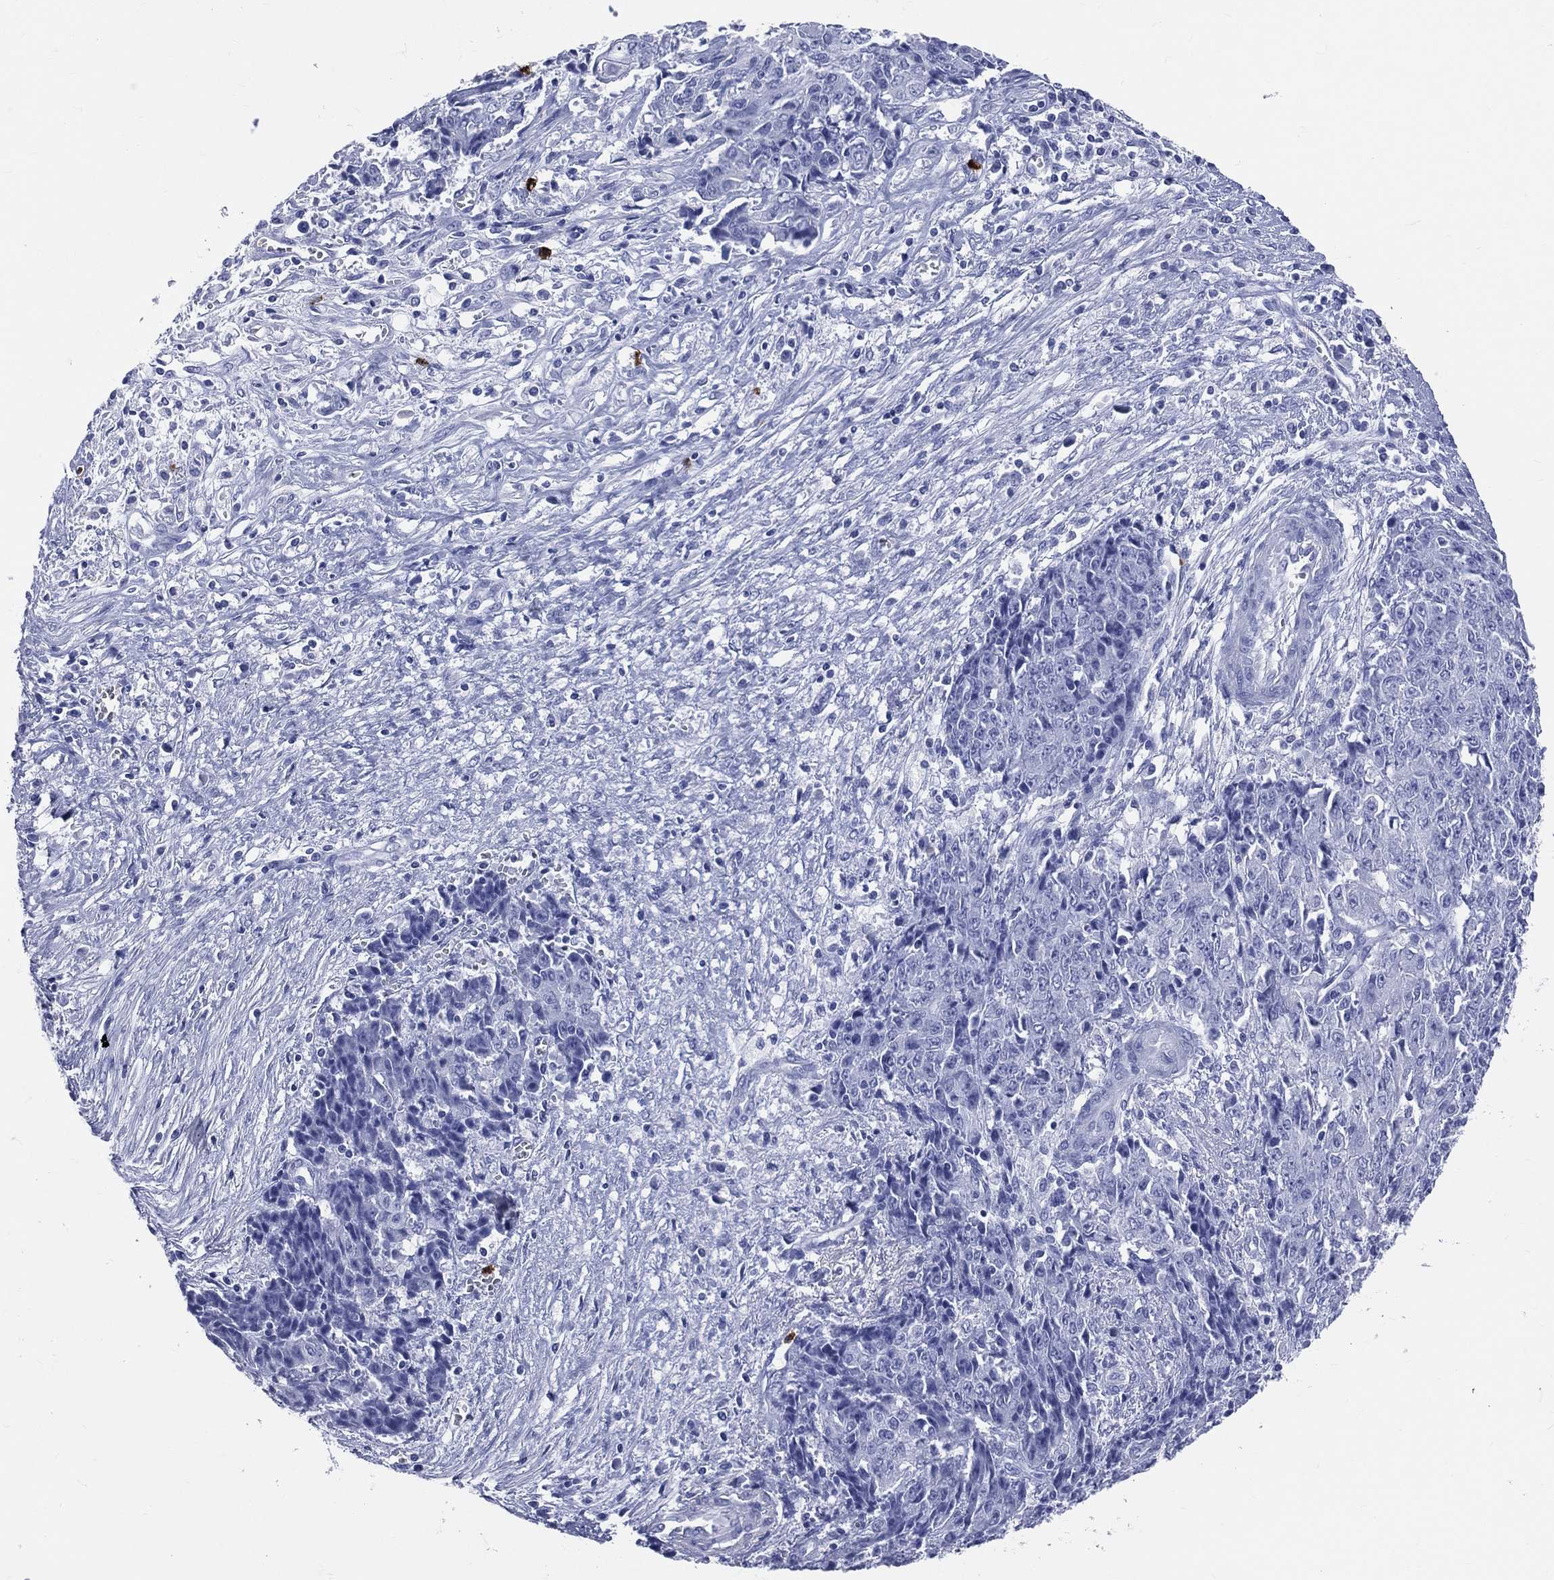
{"staining": {"intensity": "negative", "quantity": "none", "location": "none"}, "tissue": "ovarian cancer", "cell_type": "Tumor cells", "image_type": "cancer", "snomed": [{"axis": "morphology", "description": "Carcinoma, endometroid"}, {"axis": "topography", "description": "Ovary"}], "caption": "DAB (3,3'-diaminobenzidine) immunohistochemical staining of ovarian cancer displays no significant staining in tumor cells.", "gene": "PGLYRP1", "patient": {"sex": "female", "age": 42}}